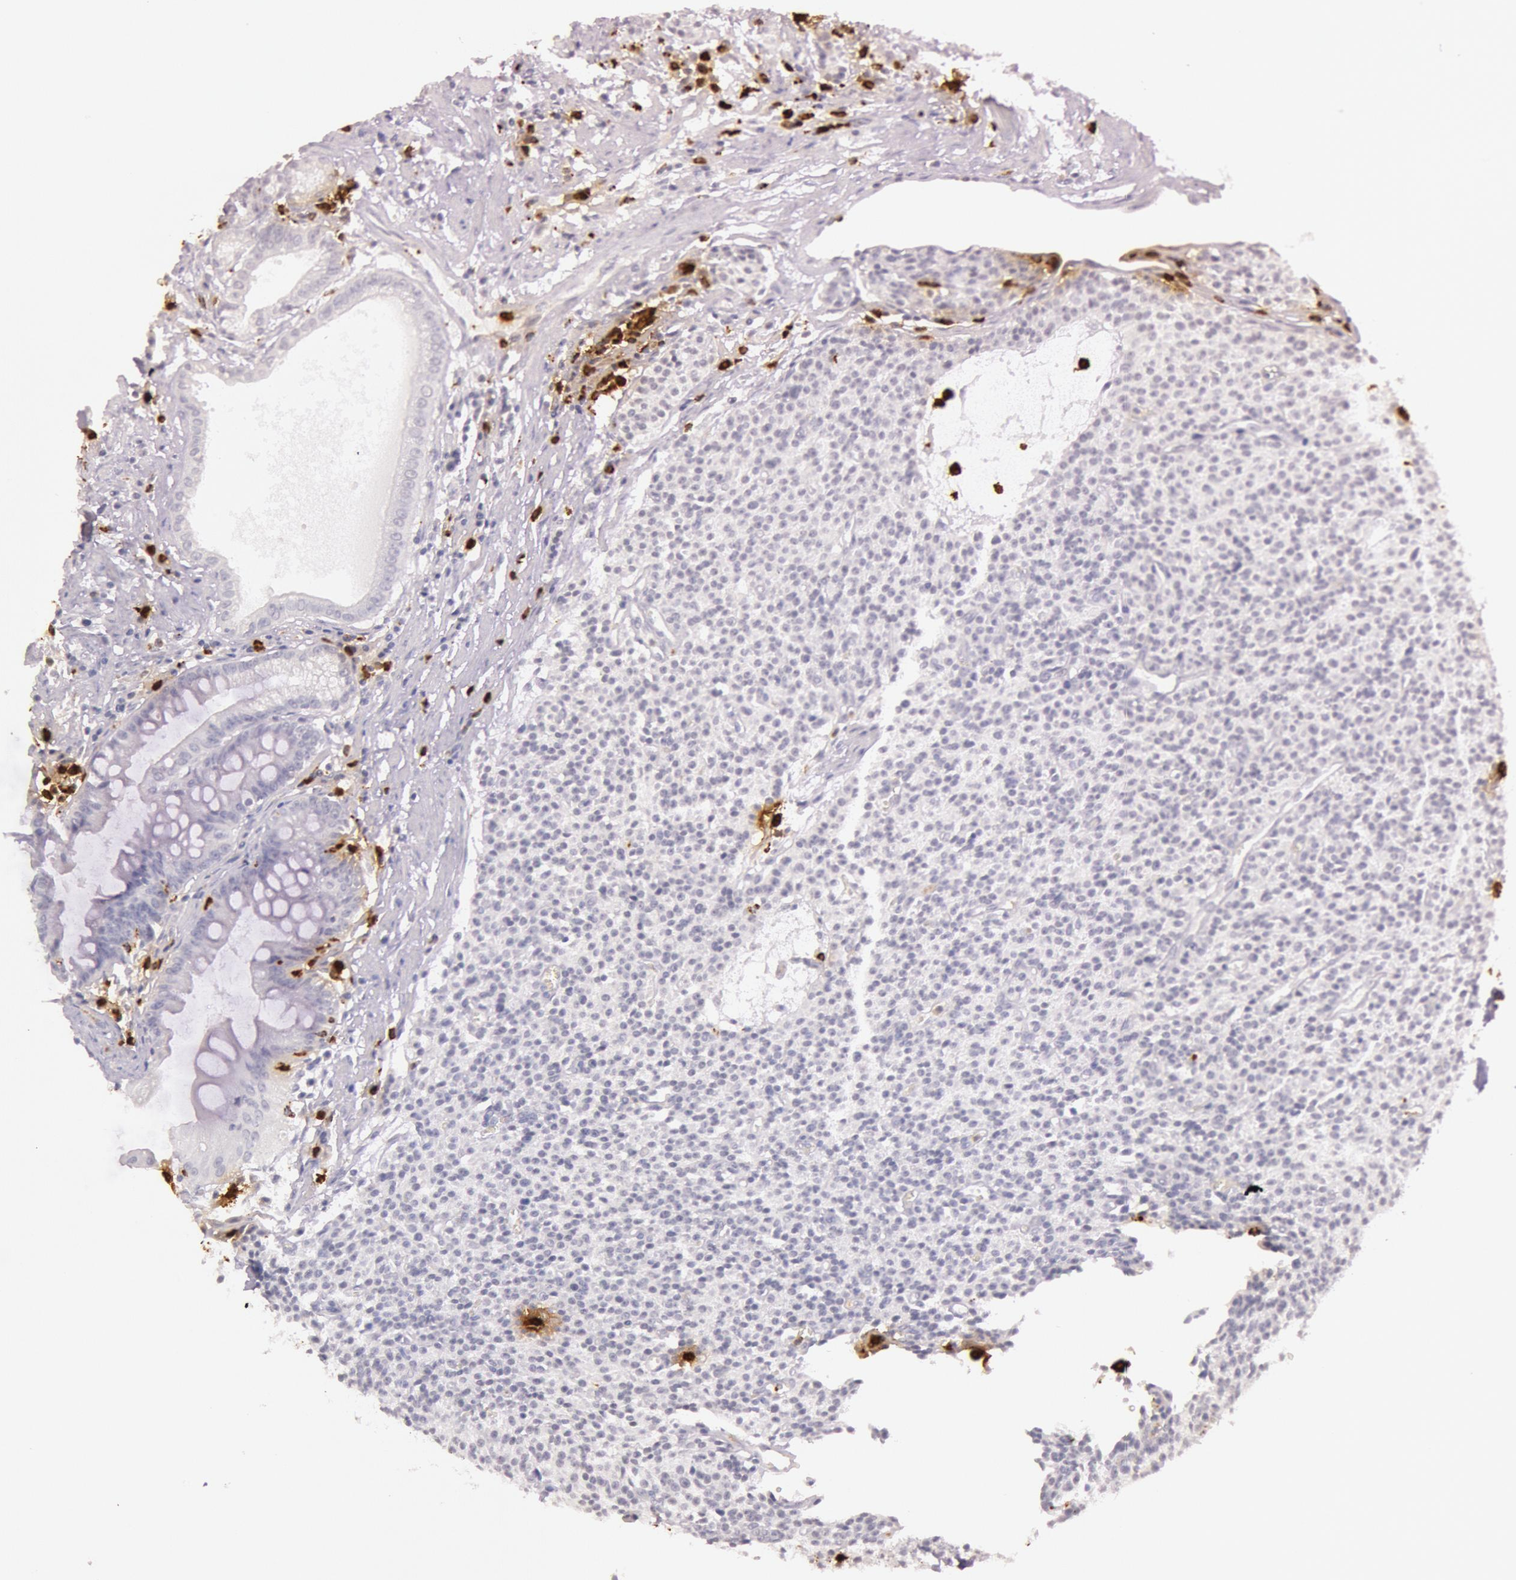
{"staining": {"intensity": "negative", "quantity": "none", "location": "none"}, "tissue": "carcinoid", "cell_type": "Tumor cells", "image_type": "cancer", "snomed": [{"axis": "morphology", "description": "Carcinoid, malignant, NOS"}, {"axis": "topography", "description": "Stomach"}], "caption": "This is an immunohistochemistry image of human malignant carcinoid. There is no expression in tumor cells.", "gene": "KDM6A", "patient": {"sex": "female", "age": 76}}